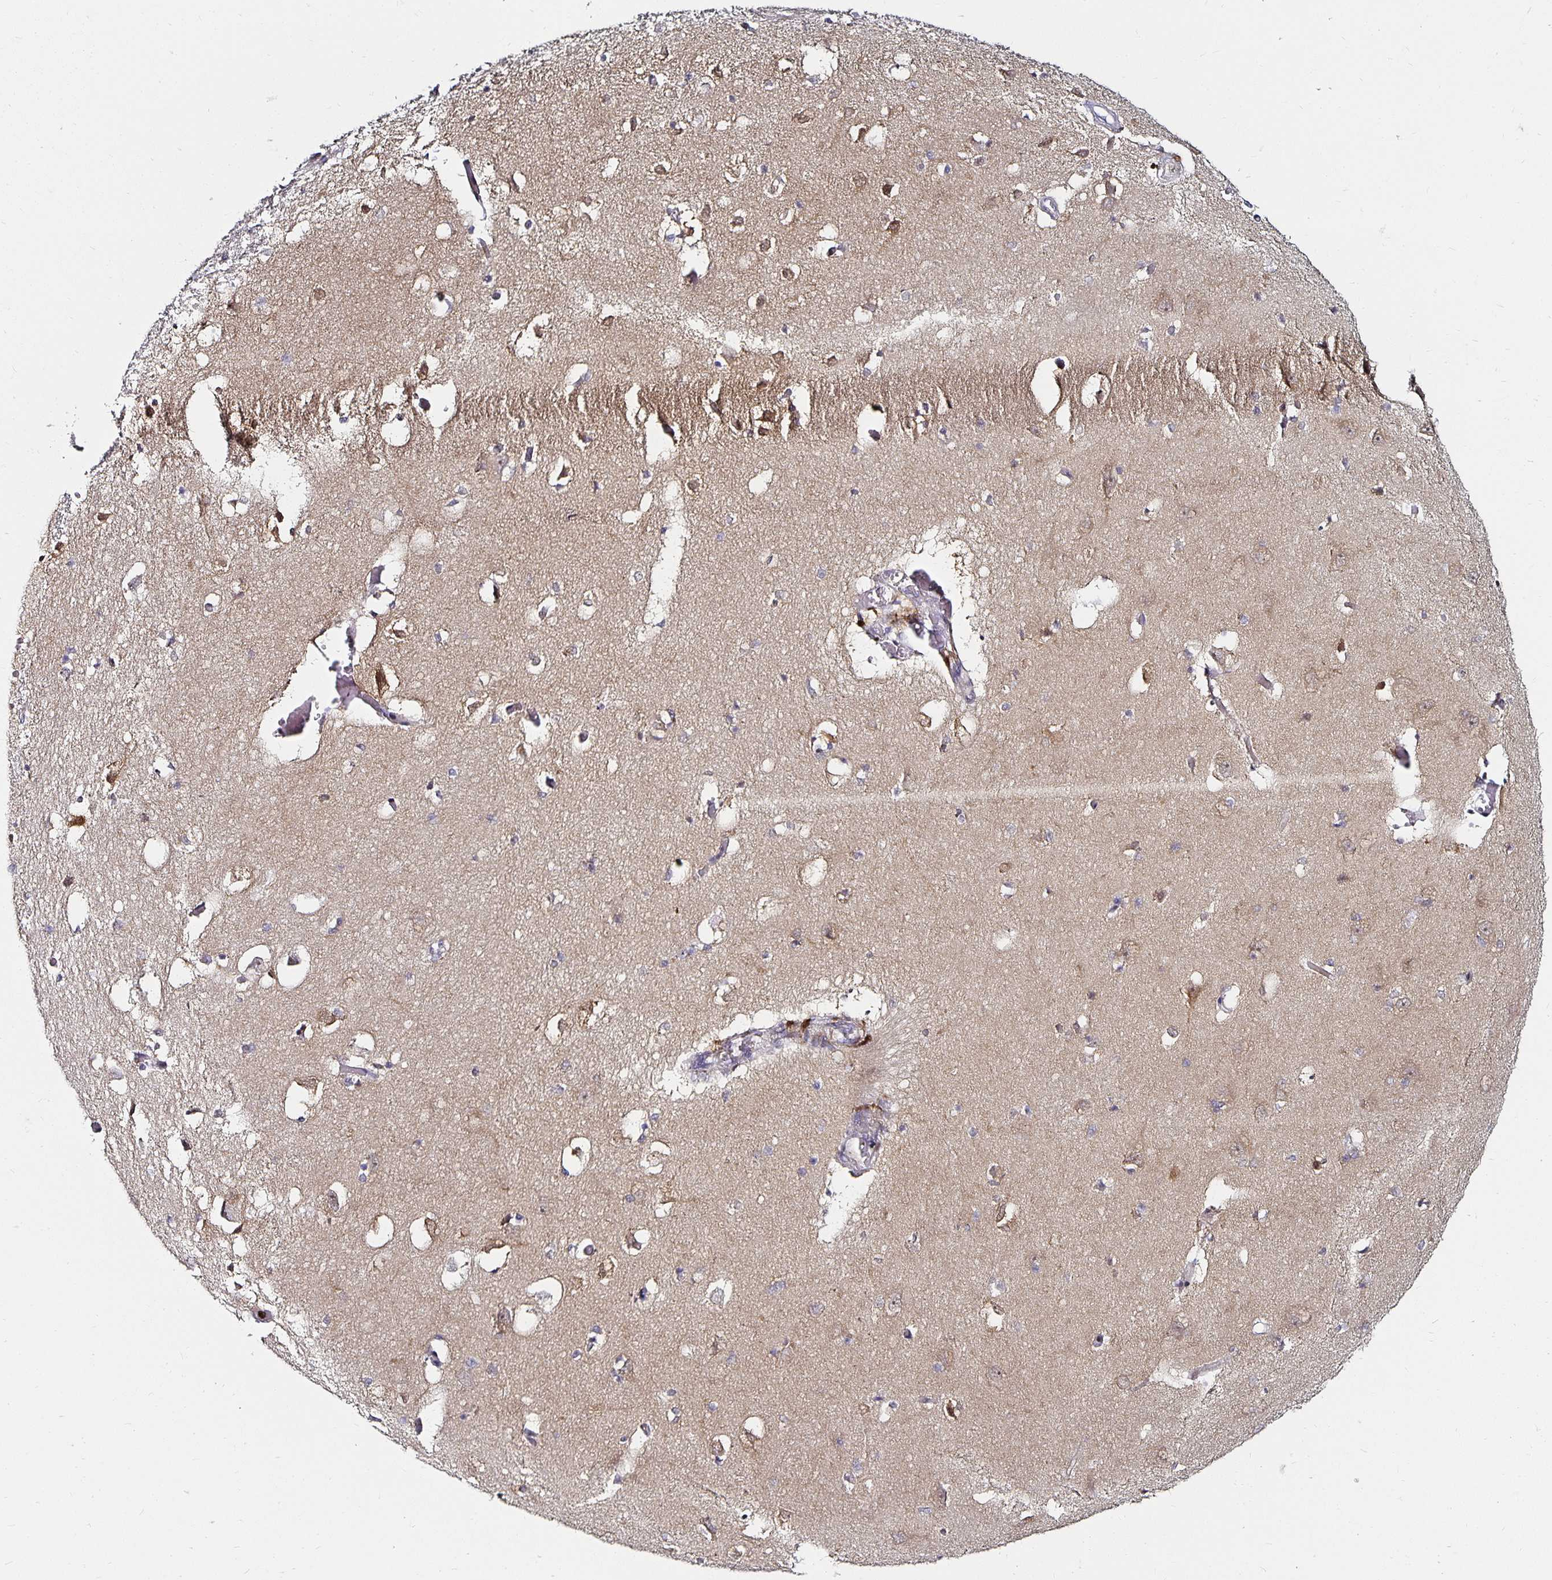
{"staining": {"intensity": "moderate", "quantity": "<25%", "location": "cytoplasmic/membranous,nuclear"}, "tissue": "caudate", "cell_type": "Glial cells", "image_type": "normal", "snomed": [{"axis": "morphology", "description": "Normal tissue, NOS"}, {"axis": "topography", "description": "Lateral ventricle wall"}, {"axis": "topography", "description": "Hippocampus"}], "caption": "An image showing moderate cytoplasmic/membranous,nuclear expression in approximately <25% of glial cells in unremarkable caudate, as visualized by brown immunohistochemical staining.", "gene": "ANLN", "patient": {"sex": "female", "age": 63}}